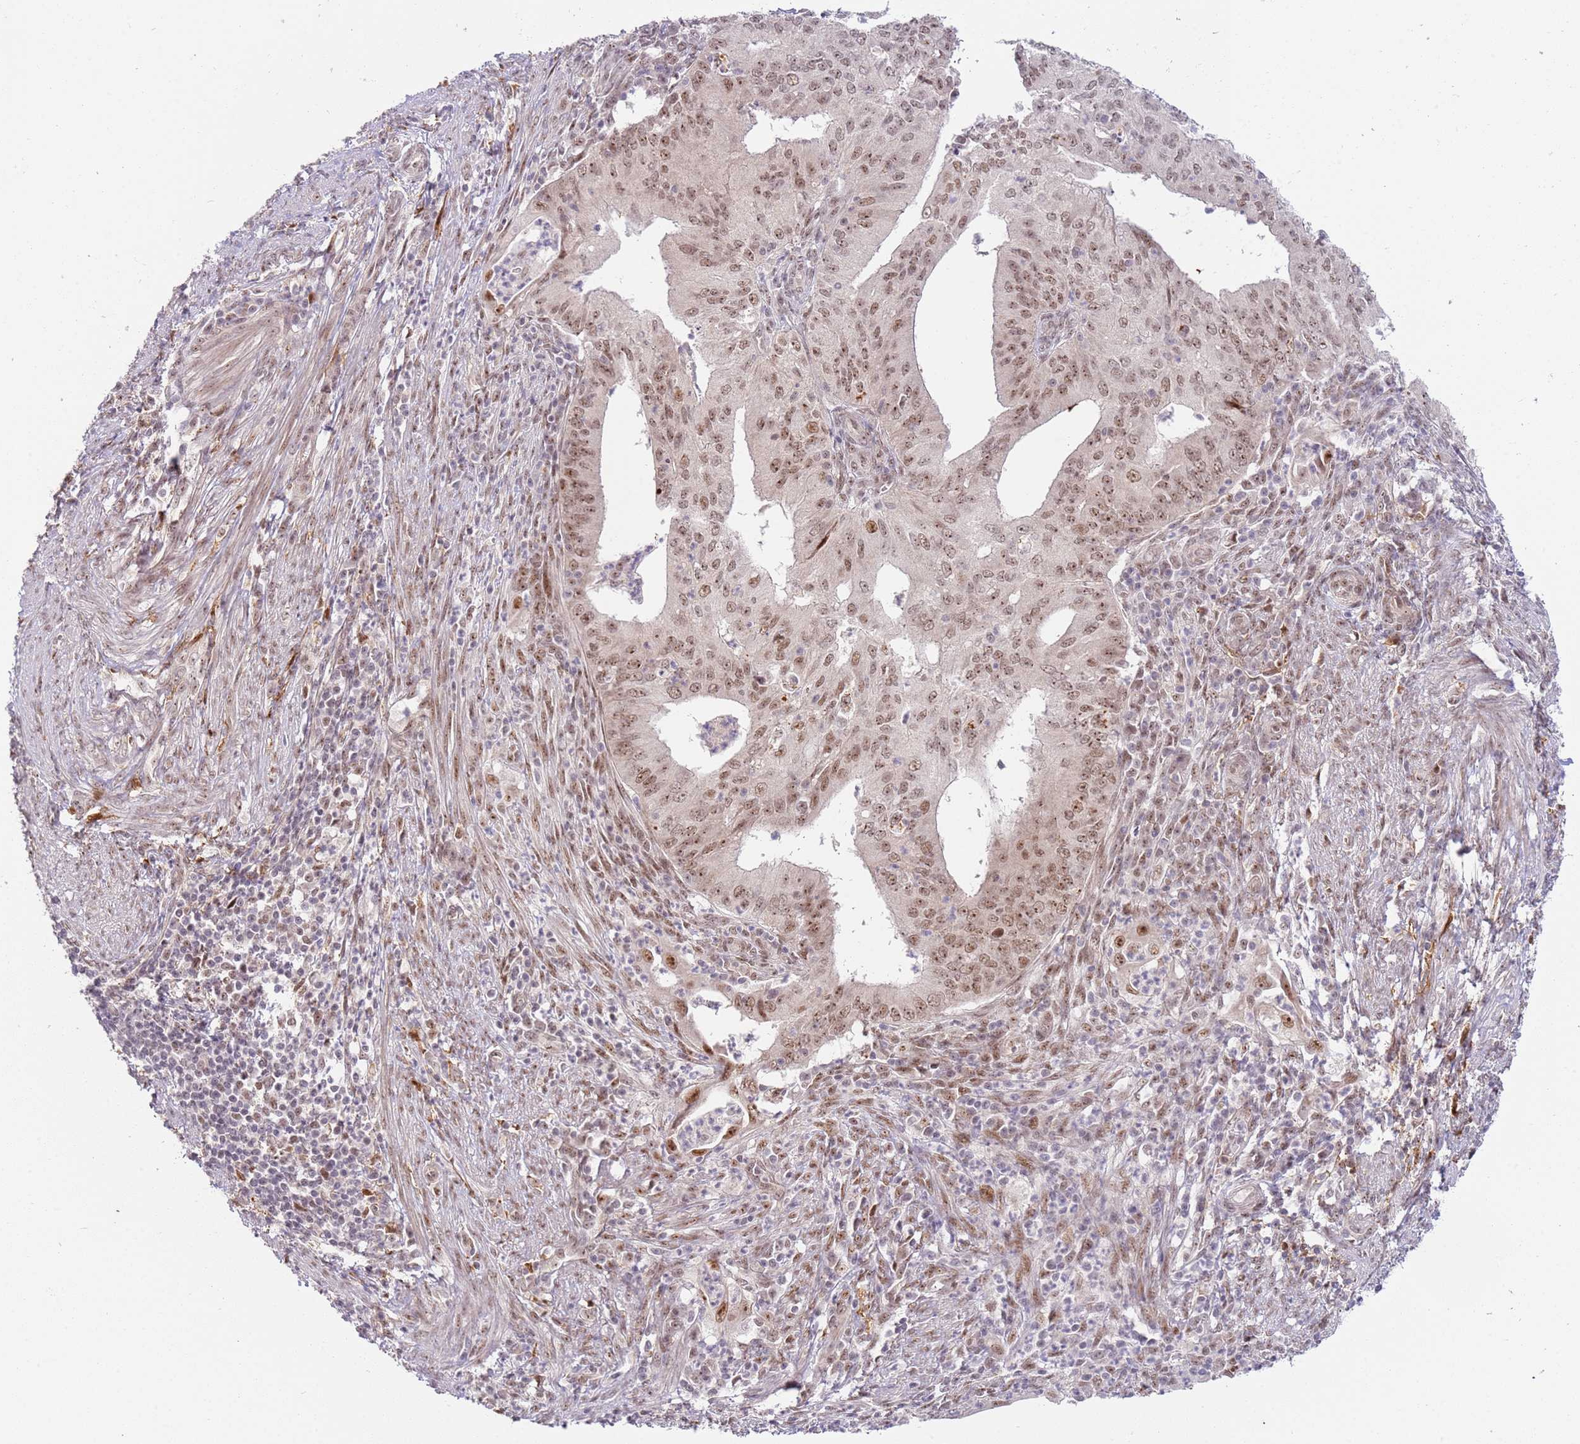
{"staining": {"intensity": "moderate", "quantity": "25%-75%", "location": "nuclear"}, "tissue": "endometrial cancer", "cell_type": "Tumor cells", "image_type": "cancer", "snomed": [{"axis": "morphology", "description": "Adenocarcinoma, NOS"}, {"axis": "topography", "description": "Endometrium"}], "caption": "IHC photomicrograph of neoplastic tissue: human adenocarcinoma (endometrial) stained using immunohistochemistry exhibits medium levels of moderate protein expression localized specifically in the nuclear of tumor cells, appearing as a nuclear brown color.", "gene": "LGALSL", "patient": {"sex": "female", "age": 50}}